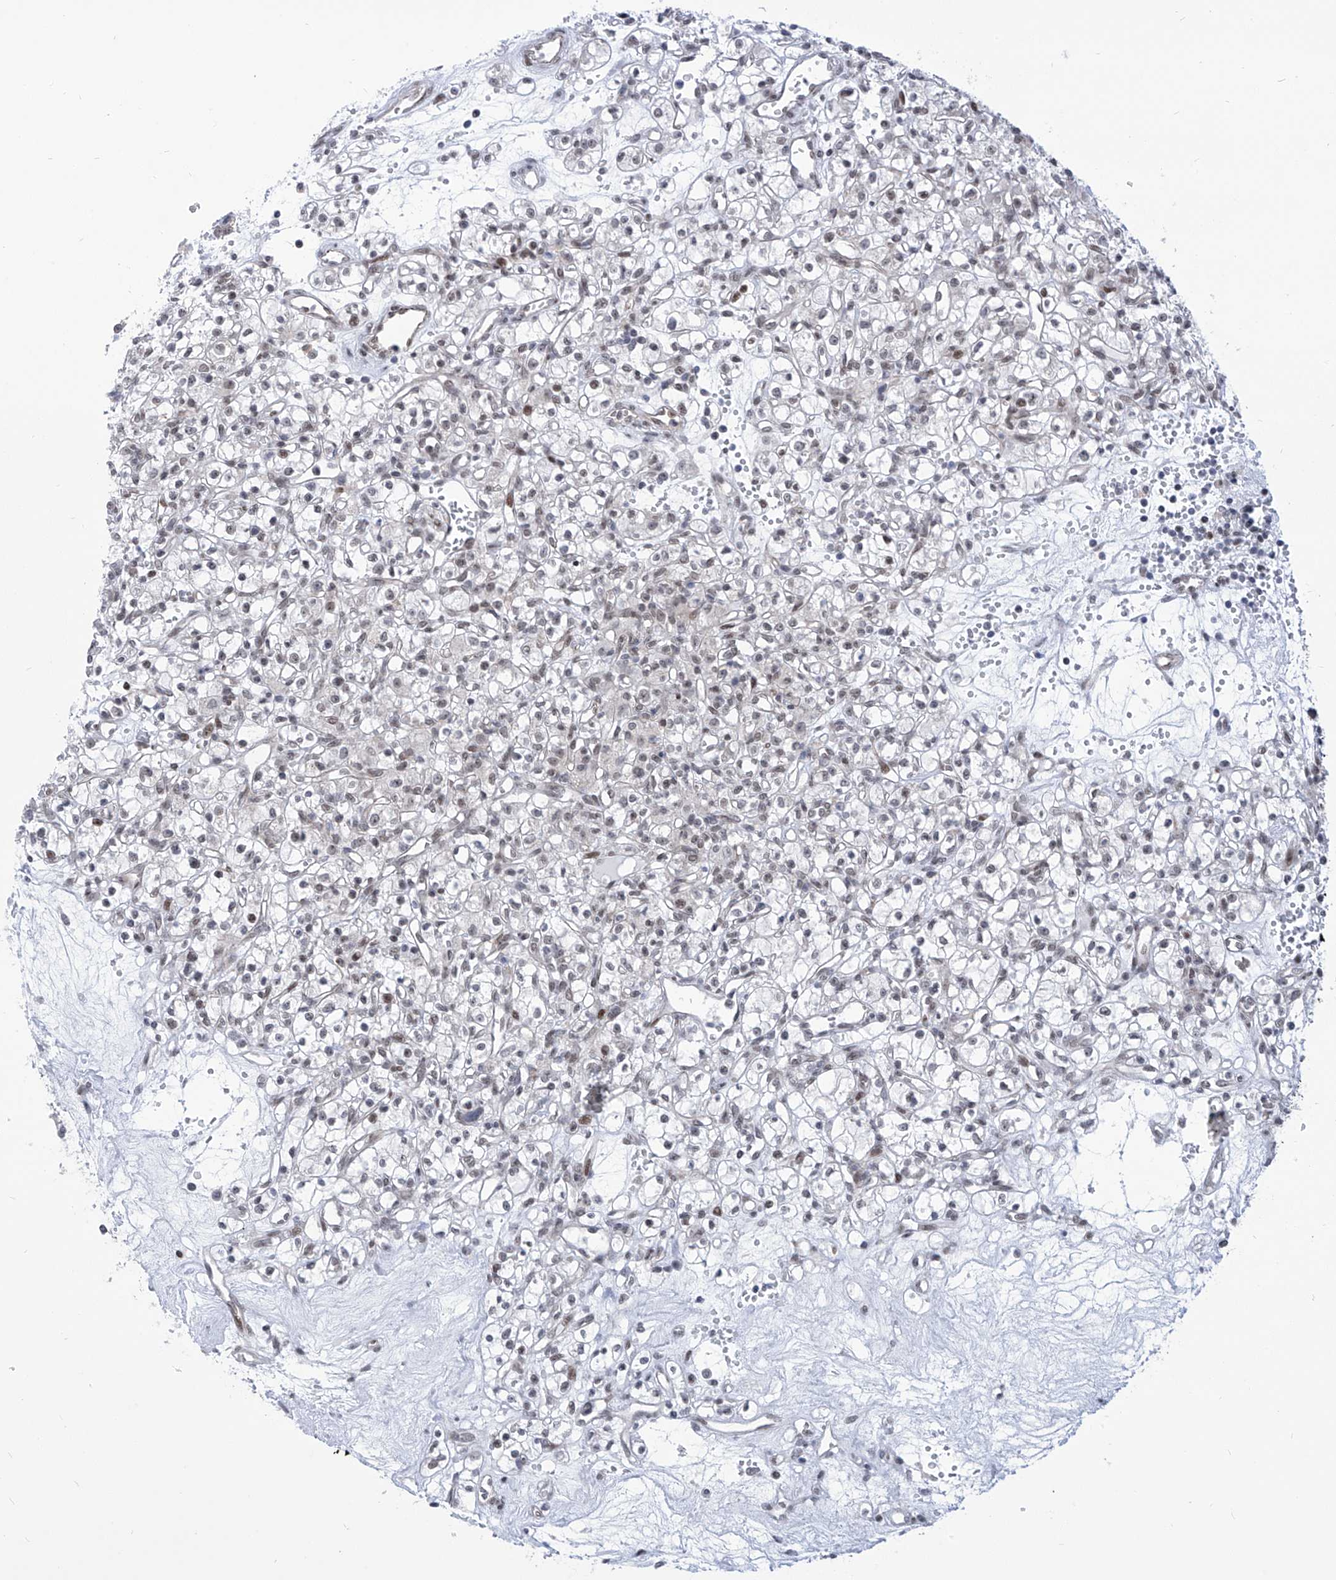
{"staining": {"intensity": "negative", "quantity": "none", "location": "none"}, "tissue": "renal cancer", "cell_type": "Tumor cells", "image_type": "cancer", "snomed": [{"axis": "morphology", "description": "Adenocarcinoma, NOS"}, {"axis": "topography", "description": "Kidney"}], "caption": "IHC image of renal adenocarcinoma stained for a protein (brown), which demonstrates no expression in tumor cells.", "gene": "CEP290", "patient": {"sex": "female", "age": 59}}